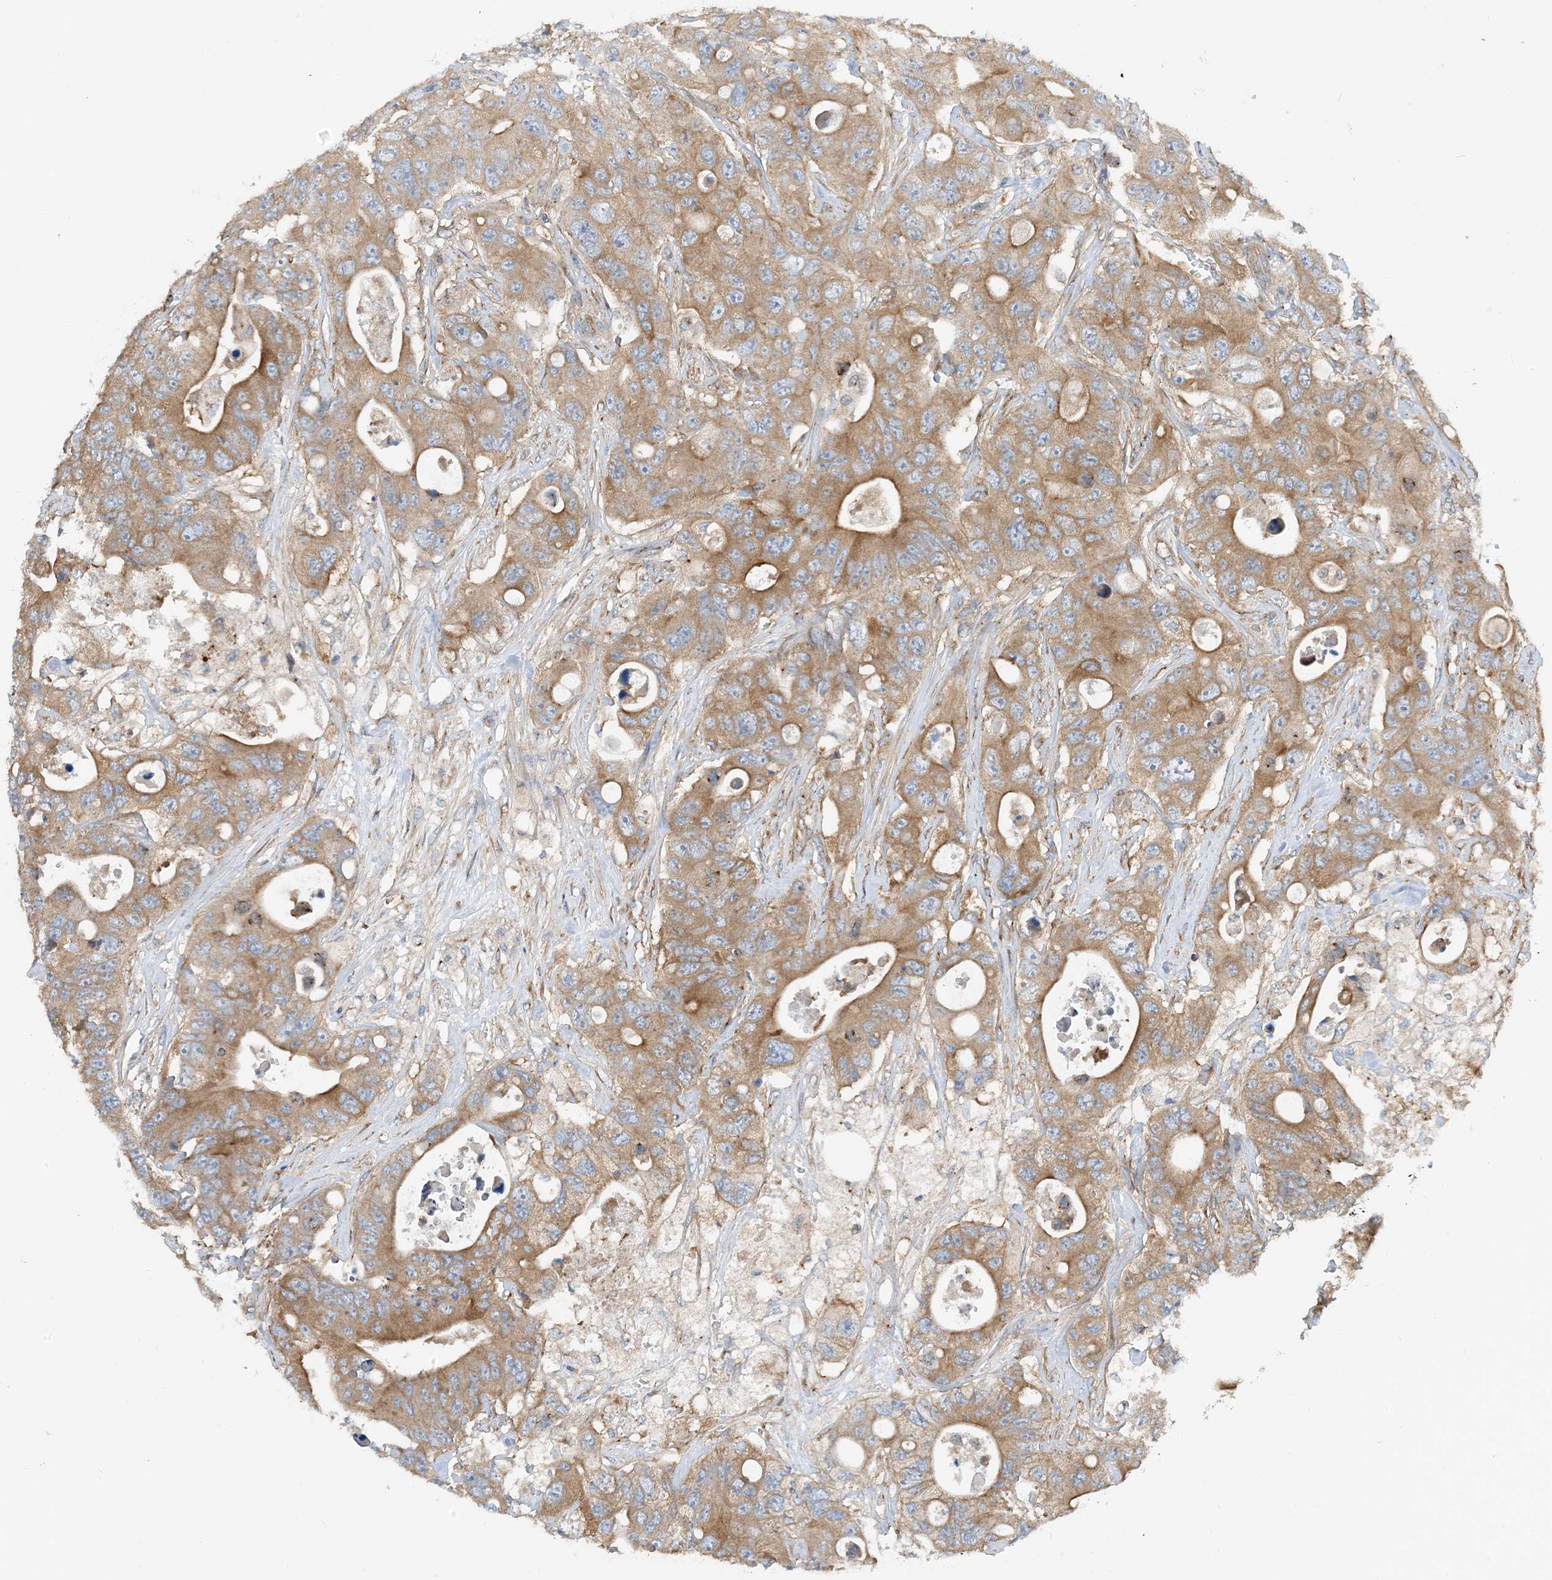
{"staining": {"intensity": "moderate", "quantity": ">75%", "location": "cytoplasmic/membranous"}, "tissue": "colorectal cancer", "cell_type": "Tumor cells", "image_type": "cancer", "snomed": [{"axis": "morphology", "description": "Adenocarcinoma, NOS"}, {"axis": "topography", "description": "Colon"}], "caption": "Human colorectal cancer stained with a brown dye displays moderate cytoplasmic/membranous positive positivity in about >75% of tumor cells.", "gene": "SIDT1", "patient": {"sex": "female", "age": 46}}